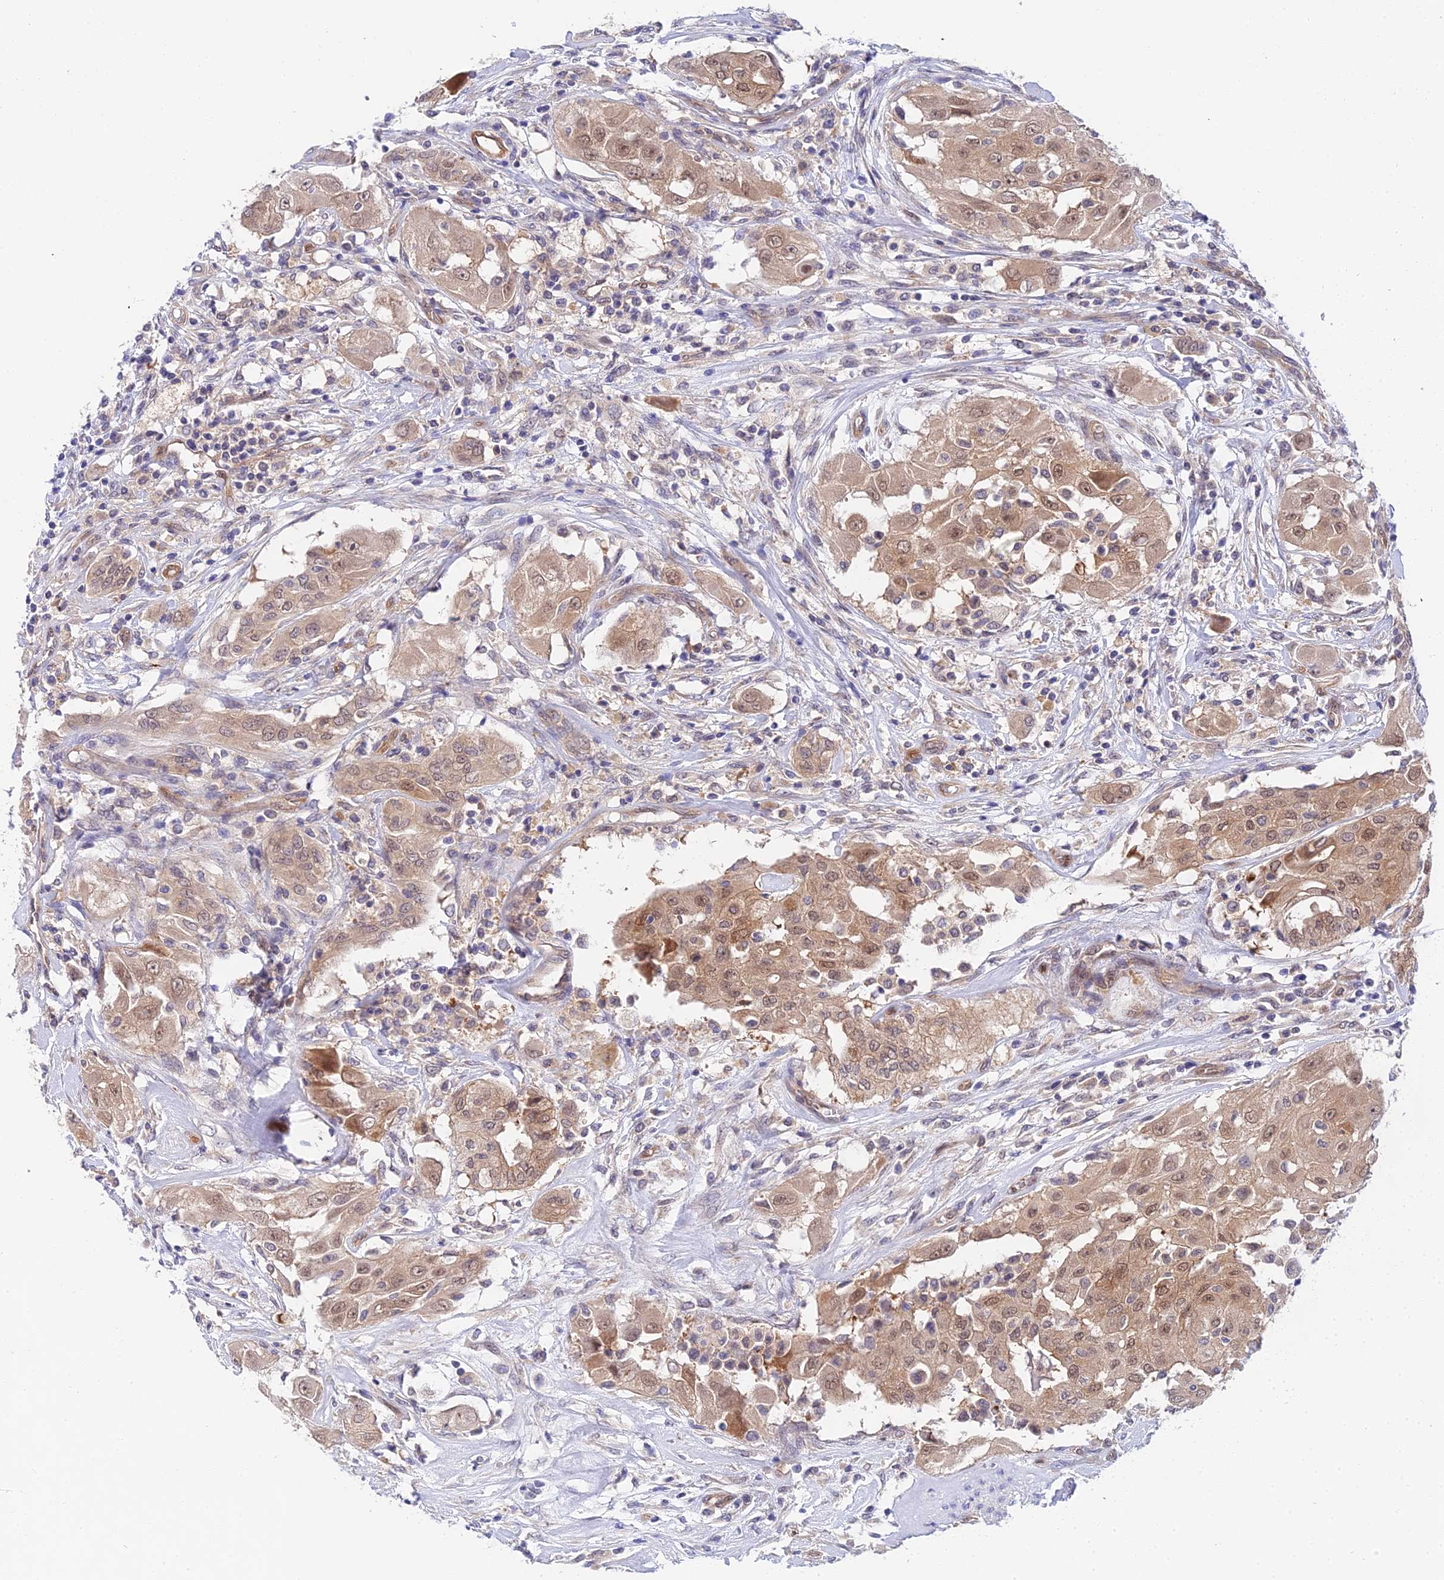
{"staining": {"intensity": "moderate", "quantity": ">75%", "location": "cytoplasmic/membranous,nuclear"}, "tissue": "thyroid cancer", "cell_type": "Tumor cells", "image_type": "cancer", "snomed": [{"axis": "morphology", "description": "Papillary adenocarcinoma, NOS"}, {"axis": "topography", "description": "Thyroid gland"}], "caption": "Thyroid cancer tissue exhibits moderate cytoplasmic/membranous and nuclear staining in about >75% of tumor cells, visualized by immunohistochemistry. The staining was performed using DAB (3,3'-diaminobenzidine), with brown indicating positive protein expression. Nuclei are stained blue with hematoxylin.", "gene": "PPP2R2C", "patient": {"sex": "female", "age": 59}}